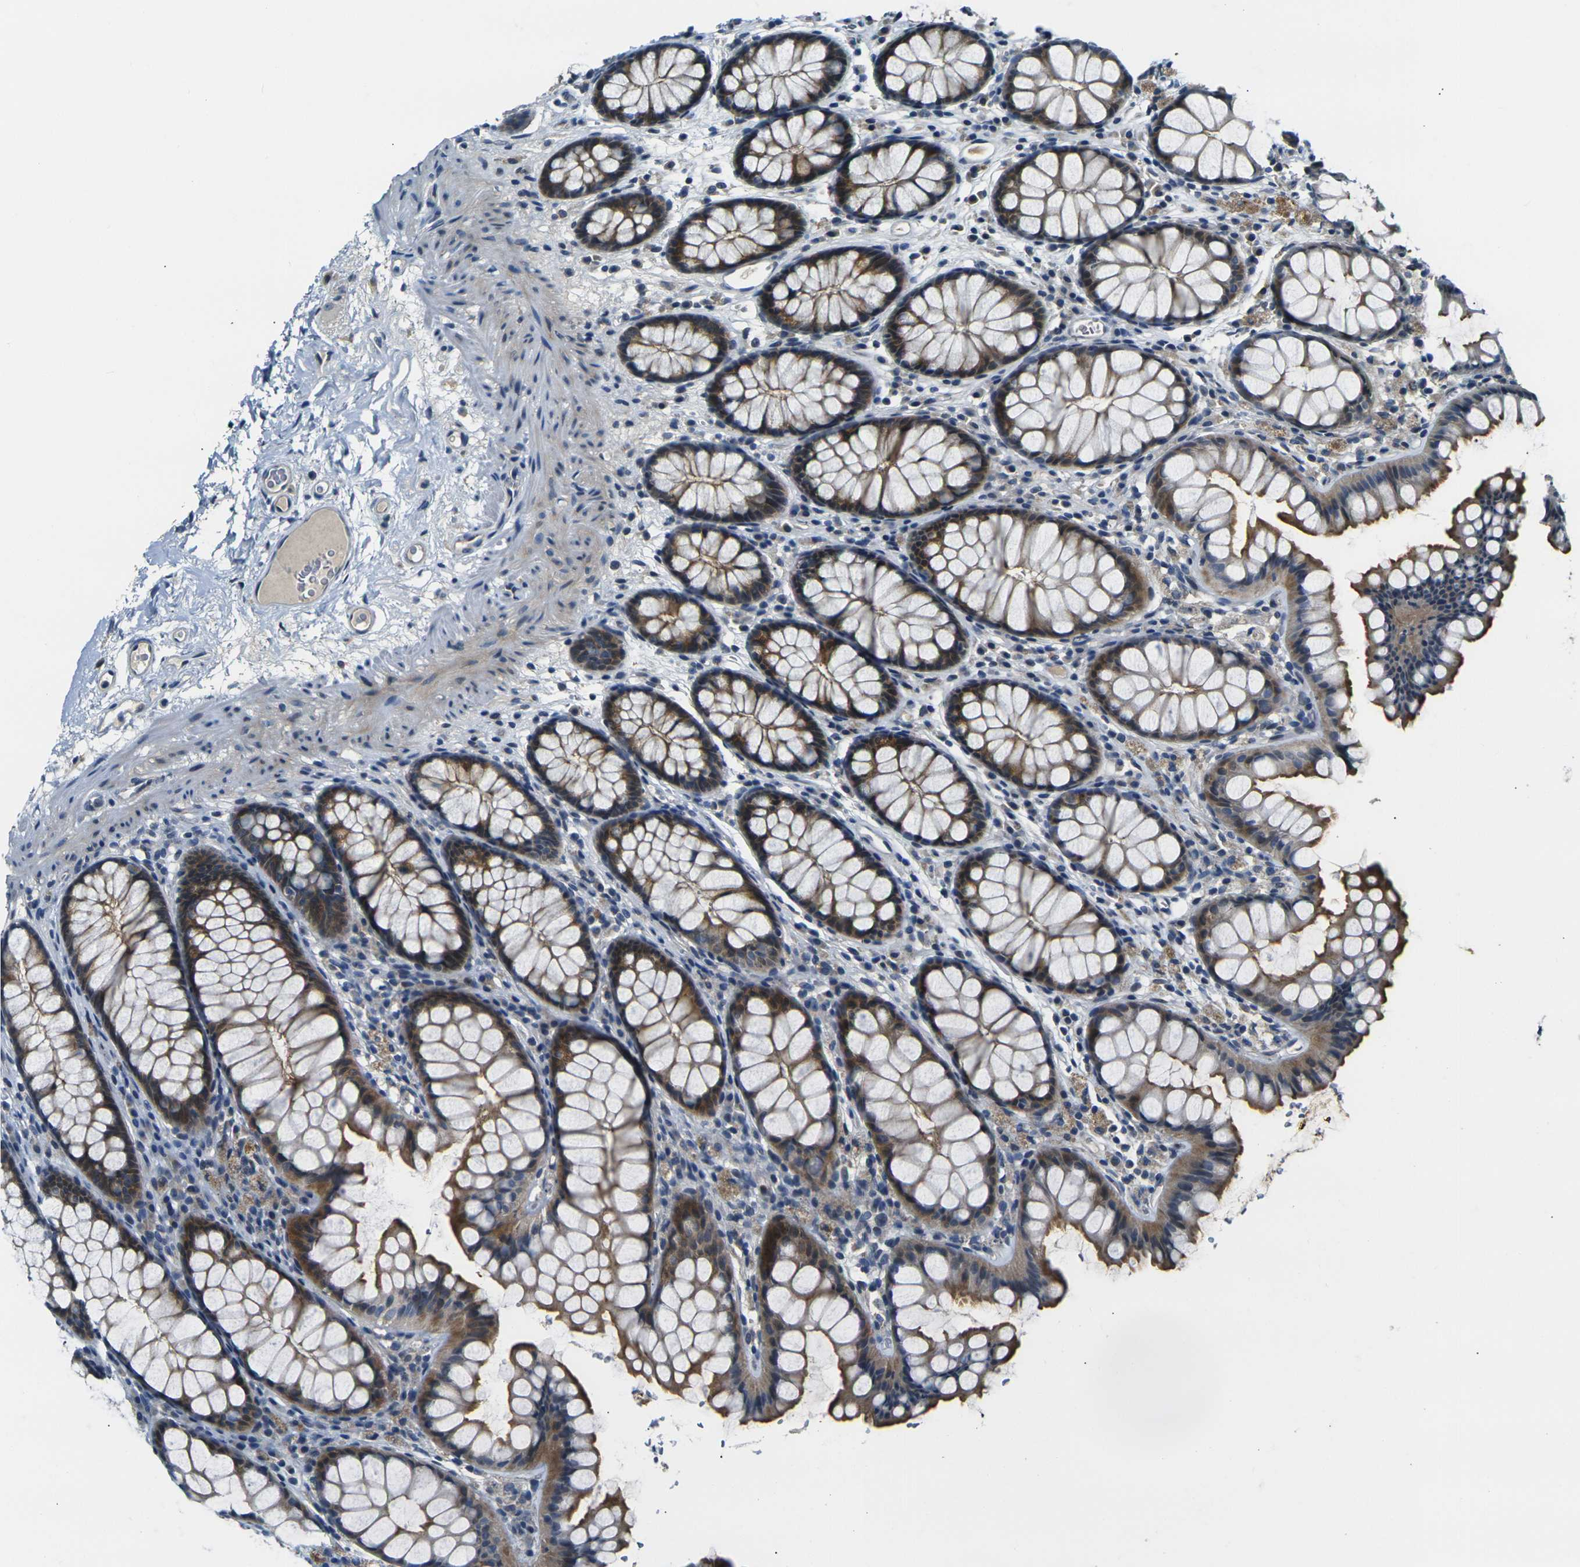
{"staining": {"intensity": "negative", "quantity": "none", "location": "none"}, "tissue": "colon", "cell_type": "Endothelial cells", "image_type": "normal", "snomed": [{"axis": "morphology", "description": "Normal tissue, NOS"}, {"axis": "topography", "description": "Colon"}], "caption": "This is an immunohistochemistry photomicrograph of unremarkable colon. There is no staining in endothelial cells.", "gene": "SHISAL2B", "patient": {"sex": "female", "age": 55}}